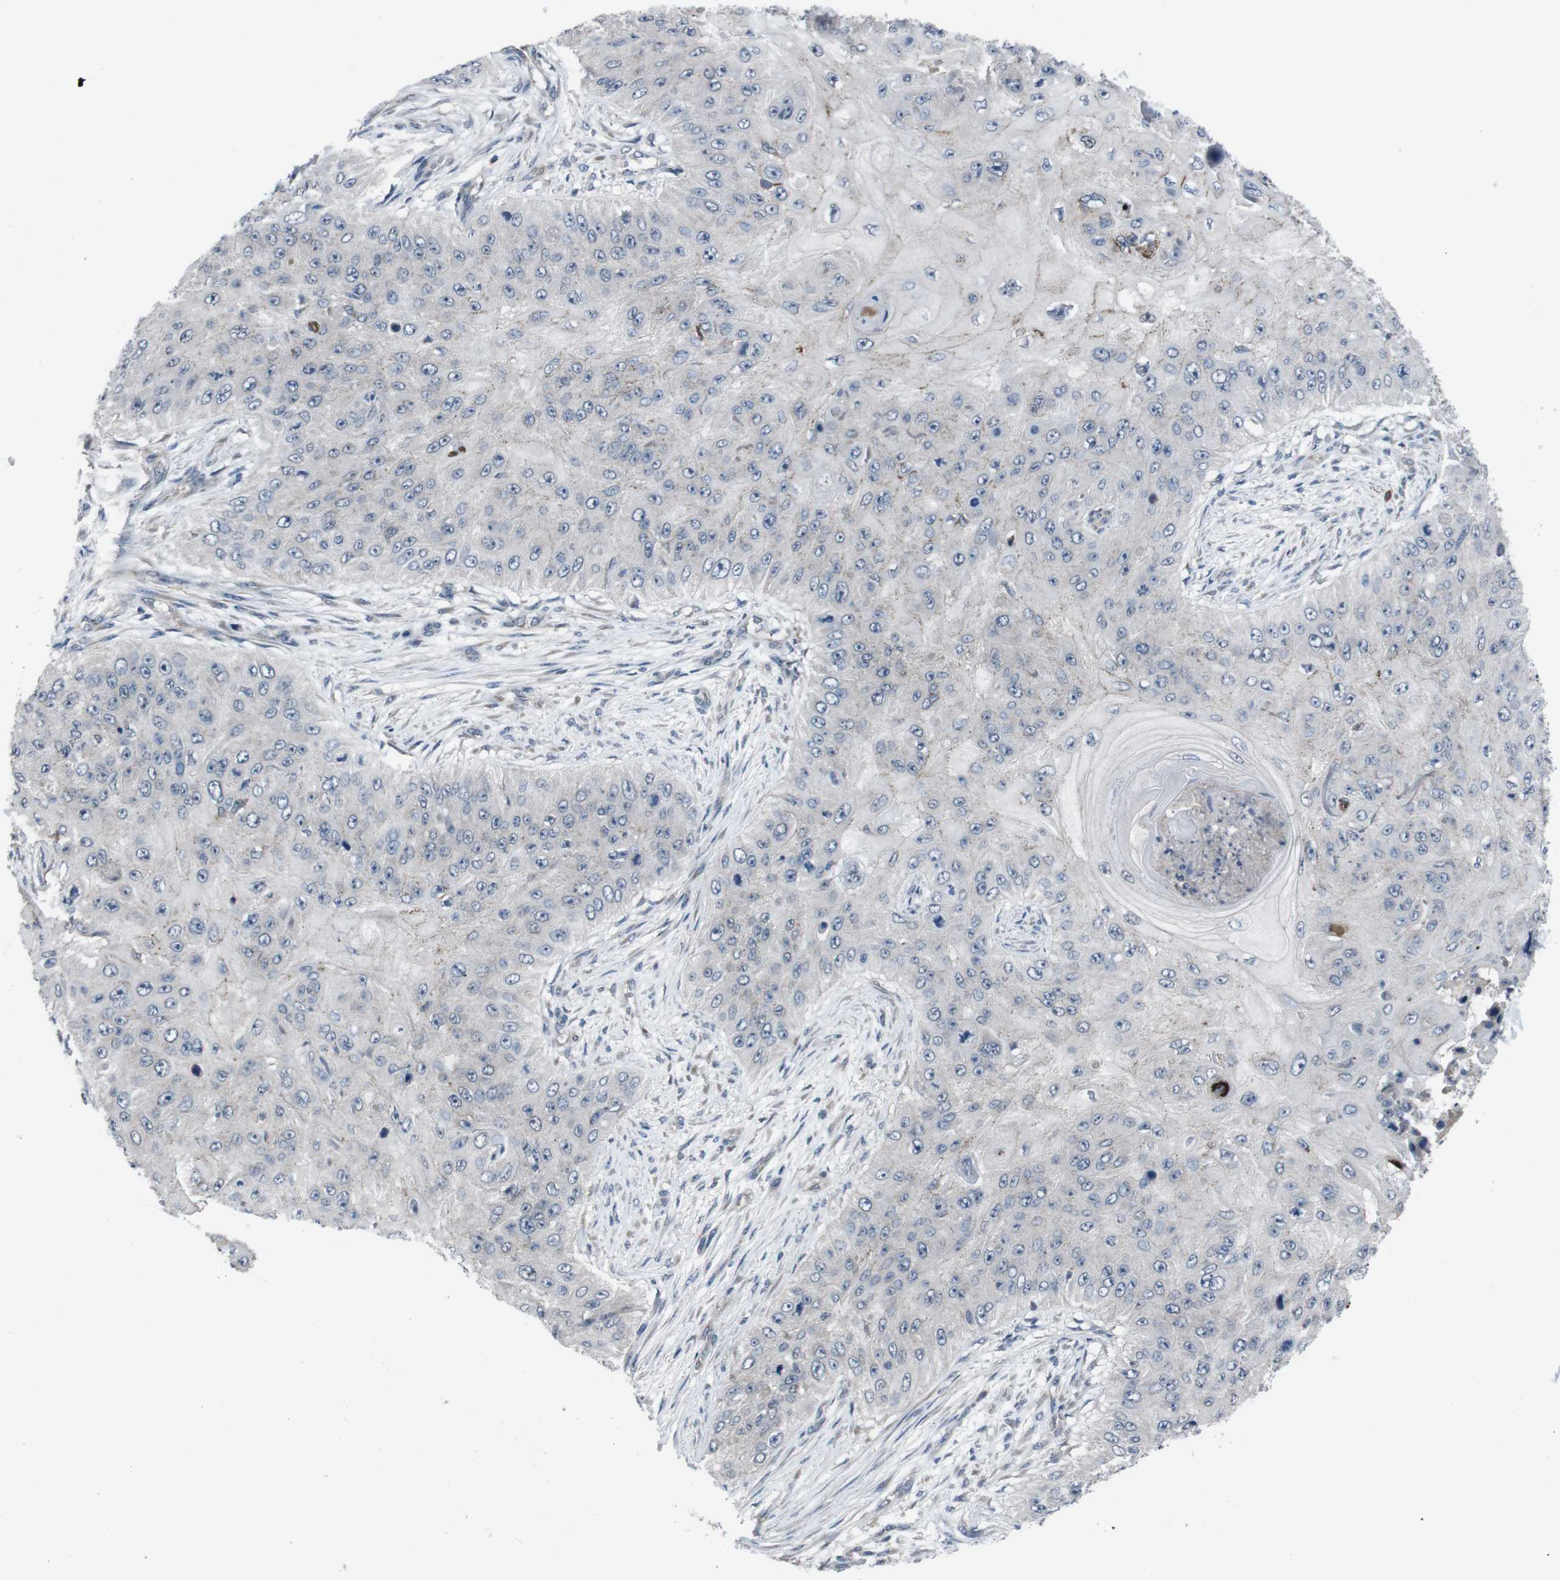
{"staining": {"intensity": "negative", "quantity": "none", "location": "none"}, "tissue": "skin cancer", "cell_type": "Tumor cells", "image_type": "cancer", "snomed": [{"axis": "morphology", "description": "Squamous cell carcinoma, NOS"}, {"axis": "topography", "description": "Skin"}], "caption": "Skin cancer (squamous cell carcinoma) was stained to show a protein in brown. There is no significant positivity in tumor cells.", "gene": "EFNA5", "patient": {"sex": "female", "age": 80}}